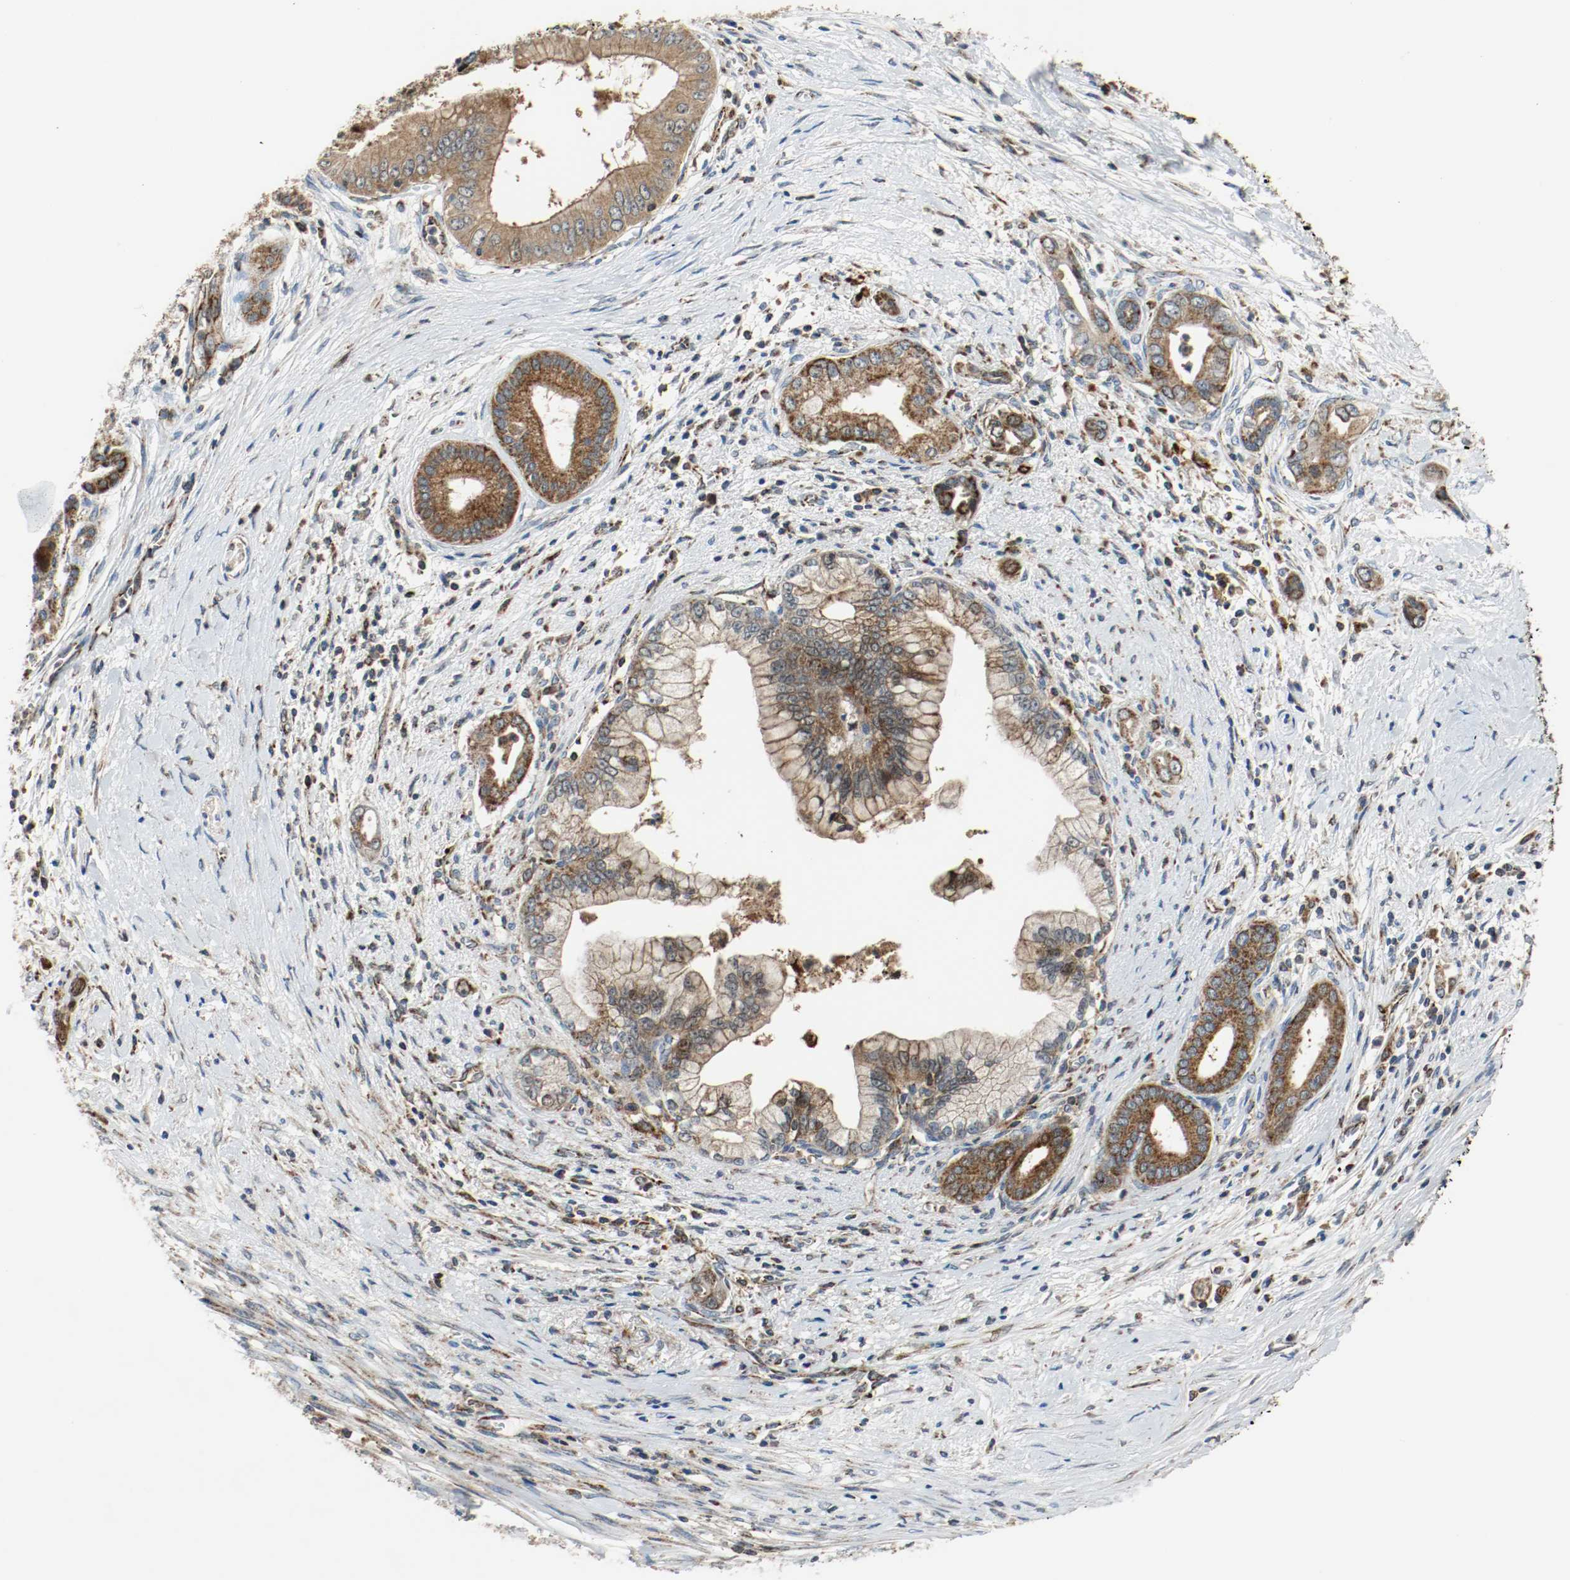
{"staining": {"intensity": "strong", "quantity": ">75%", "location": "cytoplasmic/membranous"}, "tissue": "pancreatic cancer", "cell_type": "Tumor cells", "image_type": "cancer", "snomed": [{"axis": "morphology", "description": "Adenocarcinoma, NOS"}, {"axis": "topography", "description": "Pancreas"}], "caption": "Immunohistochemical staining of human pancreatic cancer (adenocarcinoma) displays high levels of strong cytoplasmic/membranous expression in about >75% of tumor cells. (brown staining indicates protein expression, while blue staining denotes nuclei).", "gene": "TXNRD1", "patient": {"sex": "male", "age": 59}}